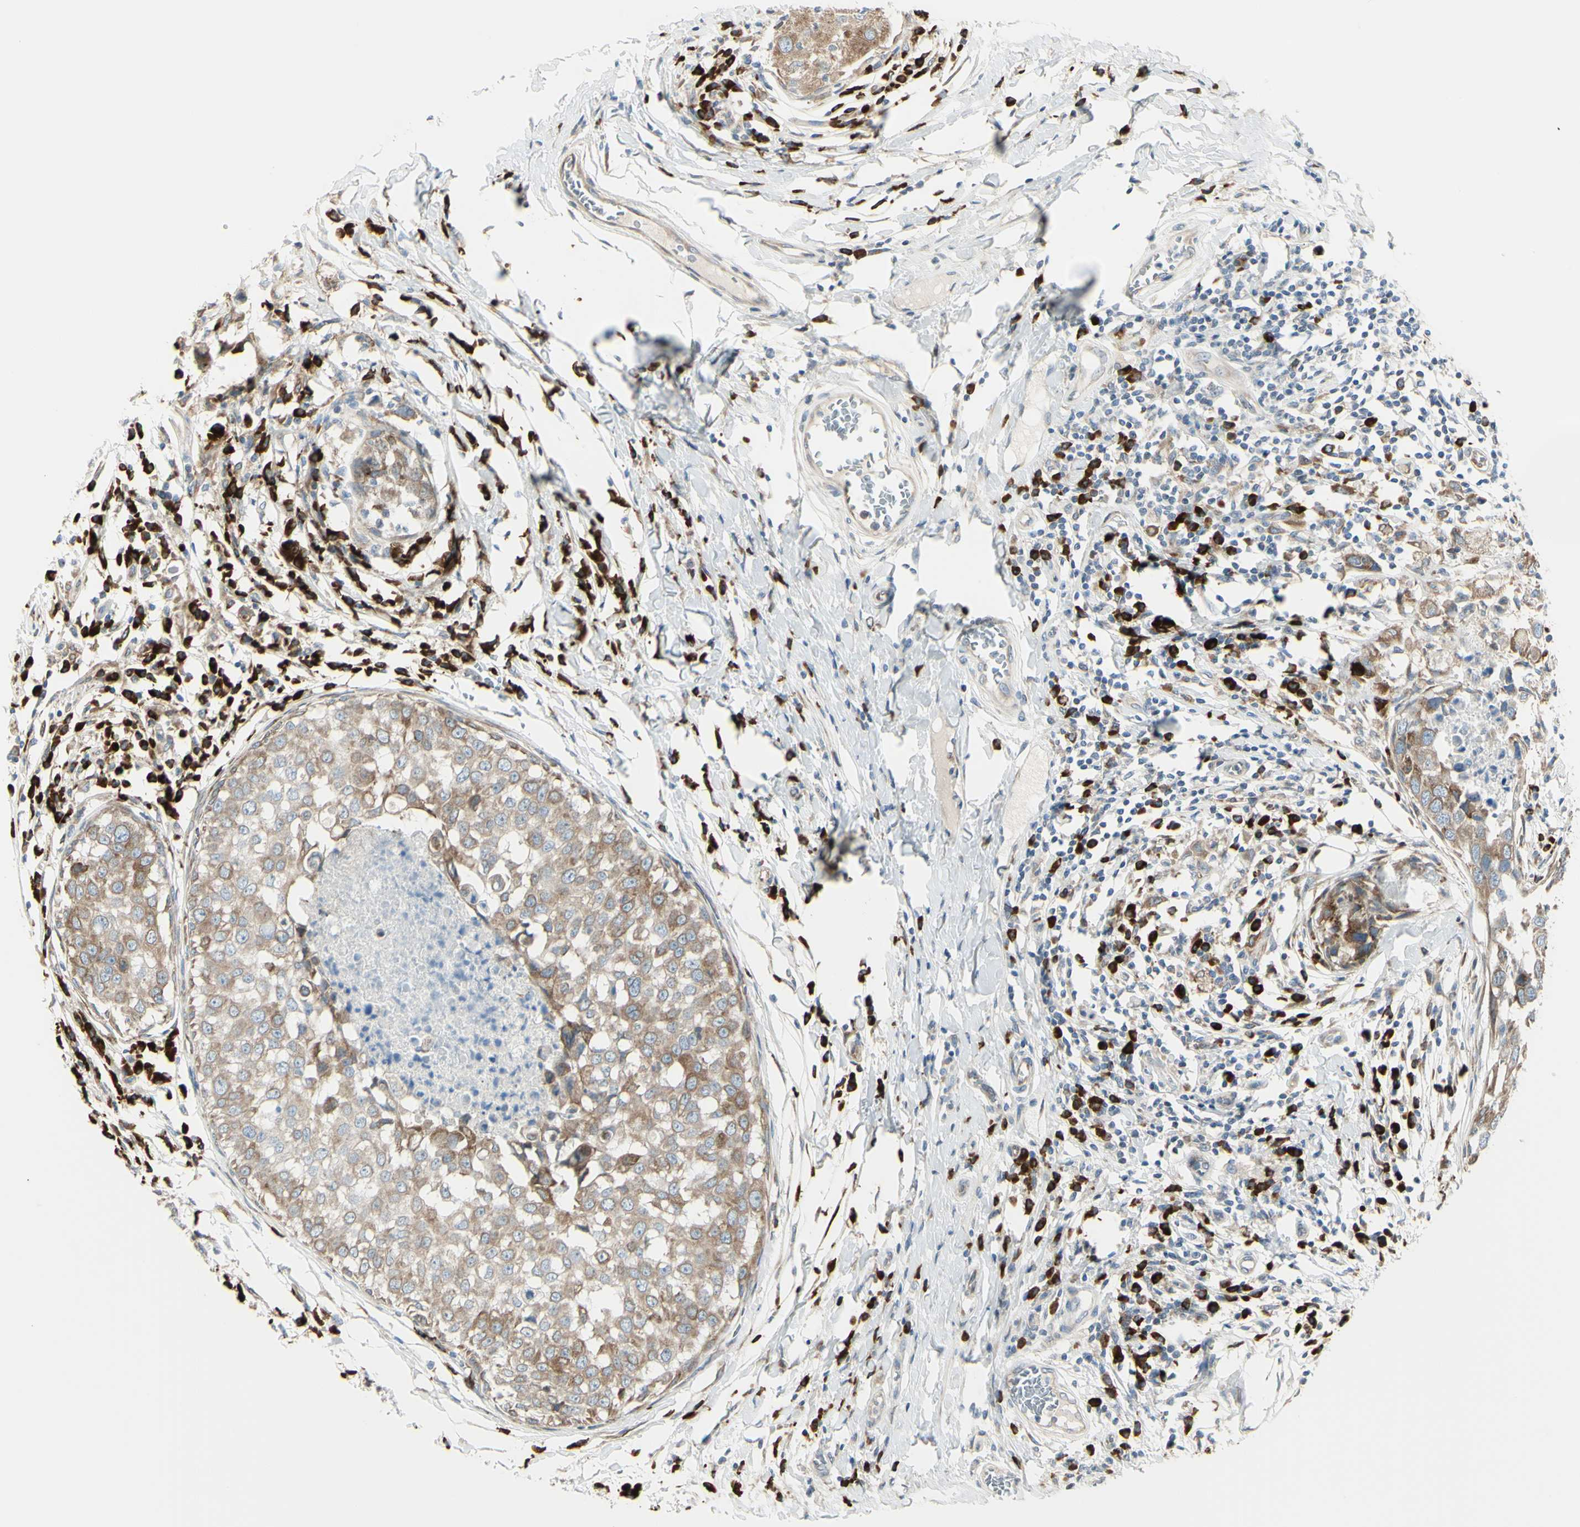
{"staining": {"intensity": "moderate", "quantity": ">75%", "location": "cytoplasmic/membranous"}, "tissue": "breast cancer", "cell_type": "Tumor cells", "image_type": "cancer", "snomed": [{"axis": "morphology", "description": "Duct carcinoma"}, {"axis": "topography", "description": "Breast"}], "caption": "Tumor cells demonstrate medium levels of moderate cytoplasmic/membranous staining in approximately >75% of cells in breast cancer (intraductal carcinoma).", "gene": "SELENOS", "patient": {"sex": "female", "age": 27}}